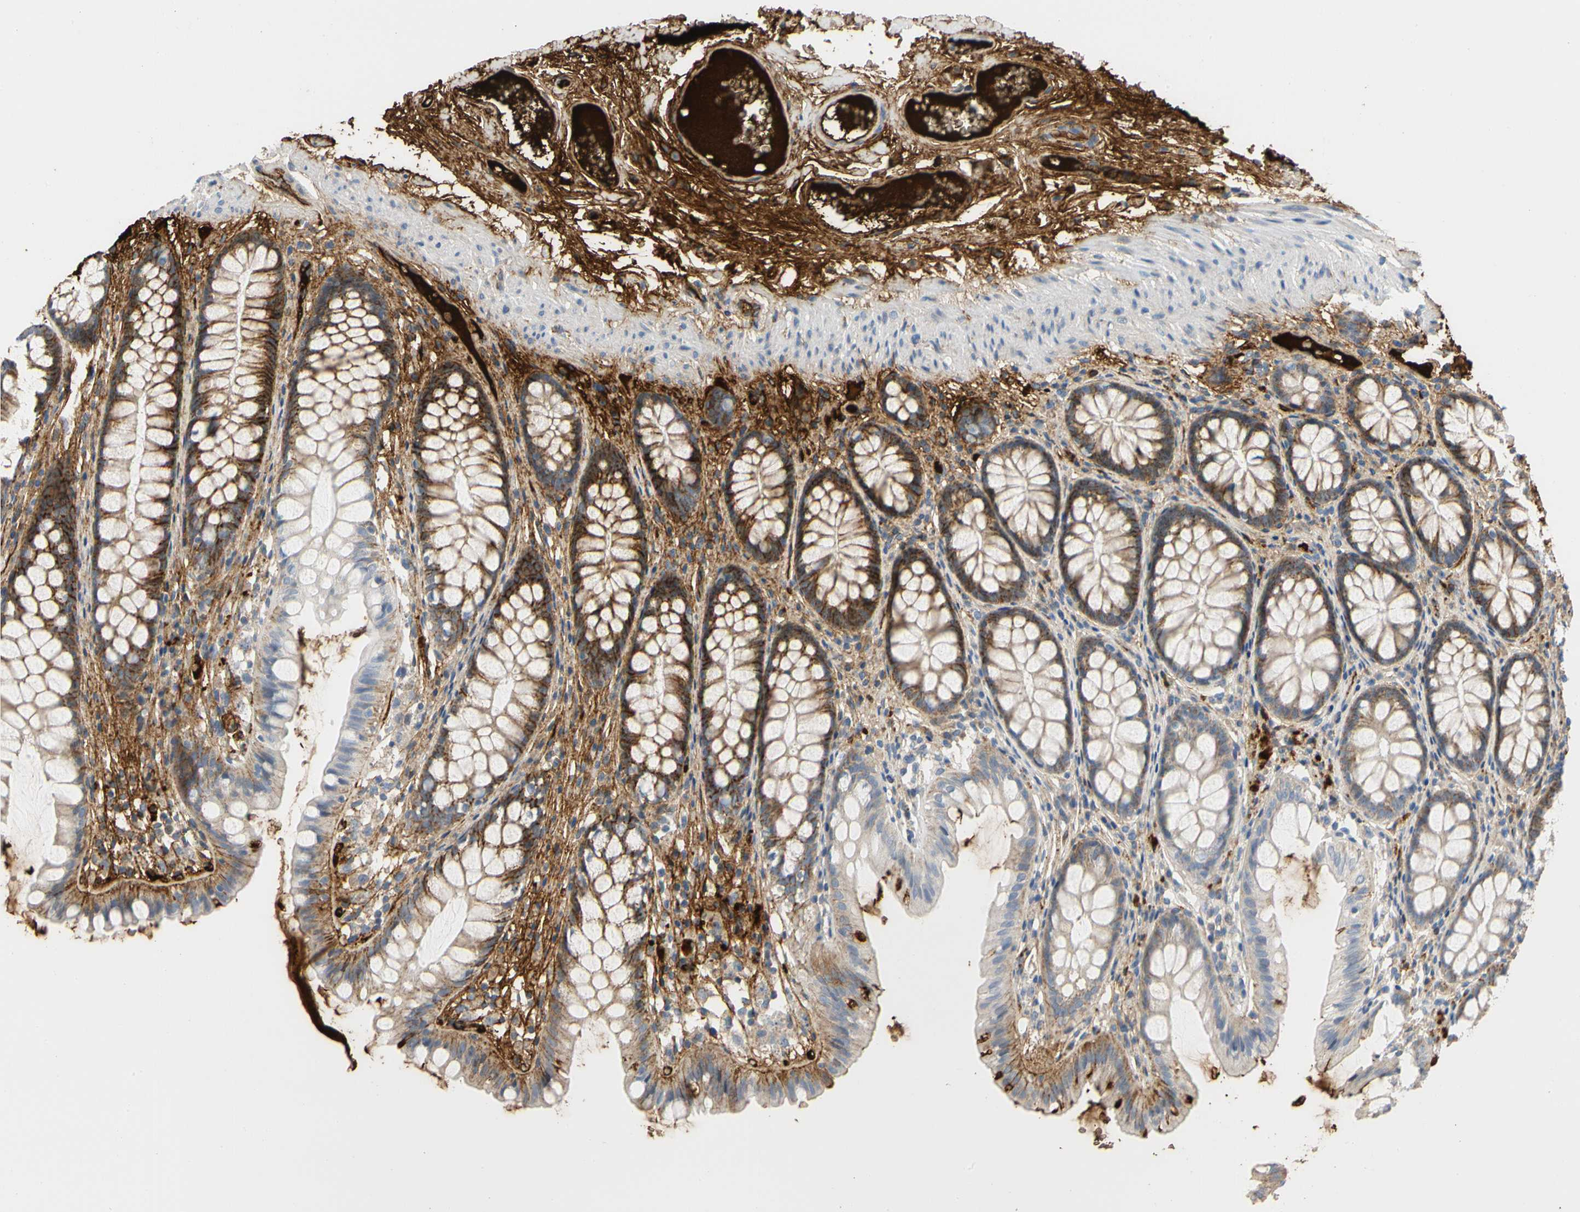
{"staining": {"intensity": "strong", "quantity": ">75%", "location": "cytoplasmic/membranous"}, "tissue": "colon", "cell_type": "Endothelial cells", "image_type": "normal", "snomed": [{"axis": "morphology", "description": "Normal tissue, NOS"}, {"axis": "topography", "description": "Colon"}], "caption": "Benign colon was stained to show a protein in brown. There is high levels of strong cytoplasmic/membranous expression in about >75% of endothelial cells. (DAB (3,3'-diaminobenzidine) IHC with brightfield microscopy, high magnification).", "gene": "FGB", "patient": {"sex": "female", "age": 55}}